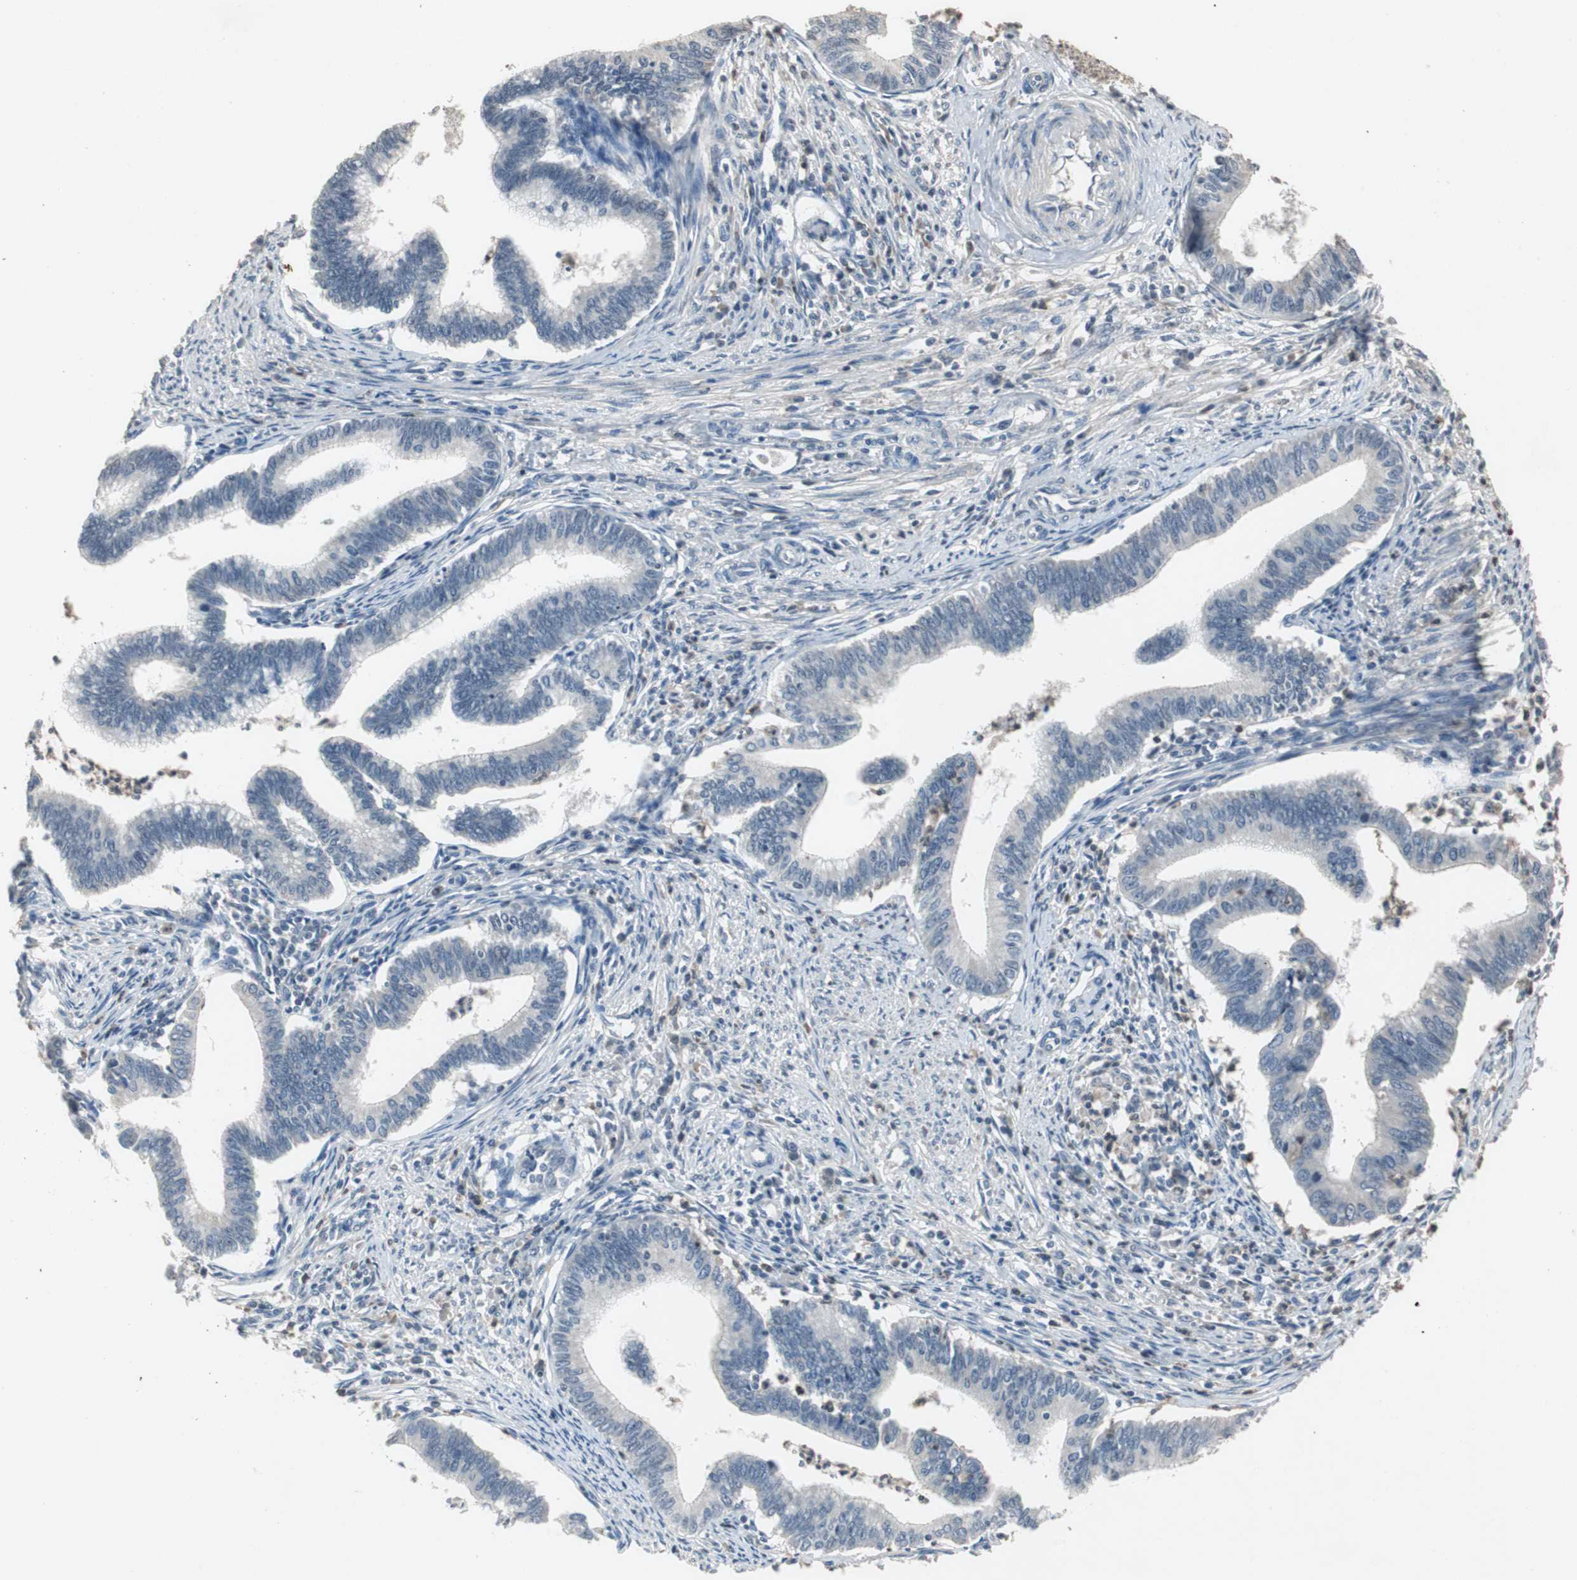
{"staining": {"intensity": "negative", "quantity": "none", "location": "none"}, "tissue": "cervical cancer", "cell_type": "Tumor cells", "image_type": "cancer", "snomed": [{"axis": "morphology", "description": "Adenocarcinoma, NOS"}, {"axis": "topography", "description": "Cervix"}], "caption": "This is an immunohistochemistry (IHC) micrograph of cervical cancer (adenocarcinoma). There is no staining in tumor cells.", "gene": "ADNP2", "patient": {"sex": "female", "age": 36}}